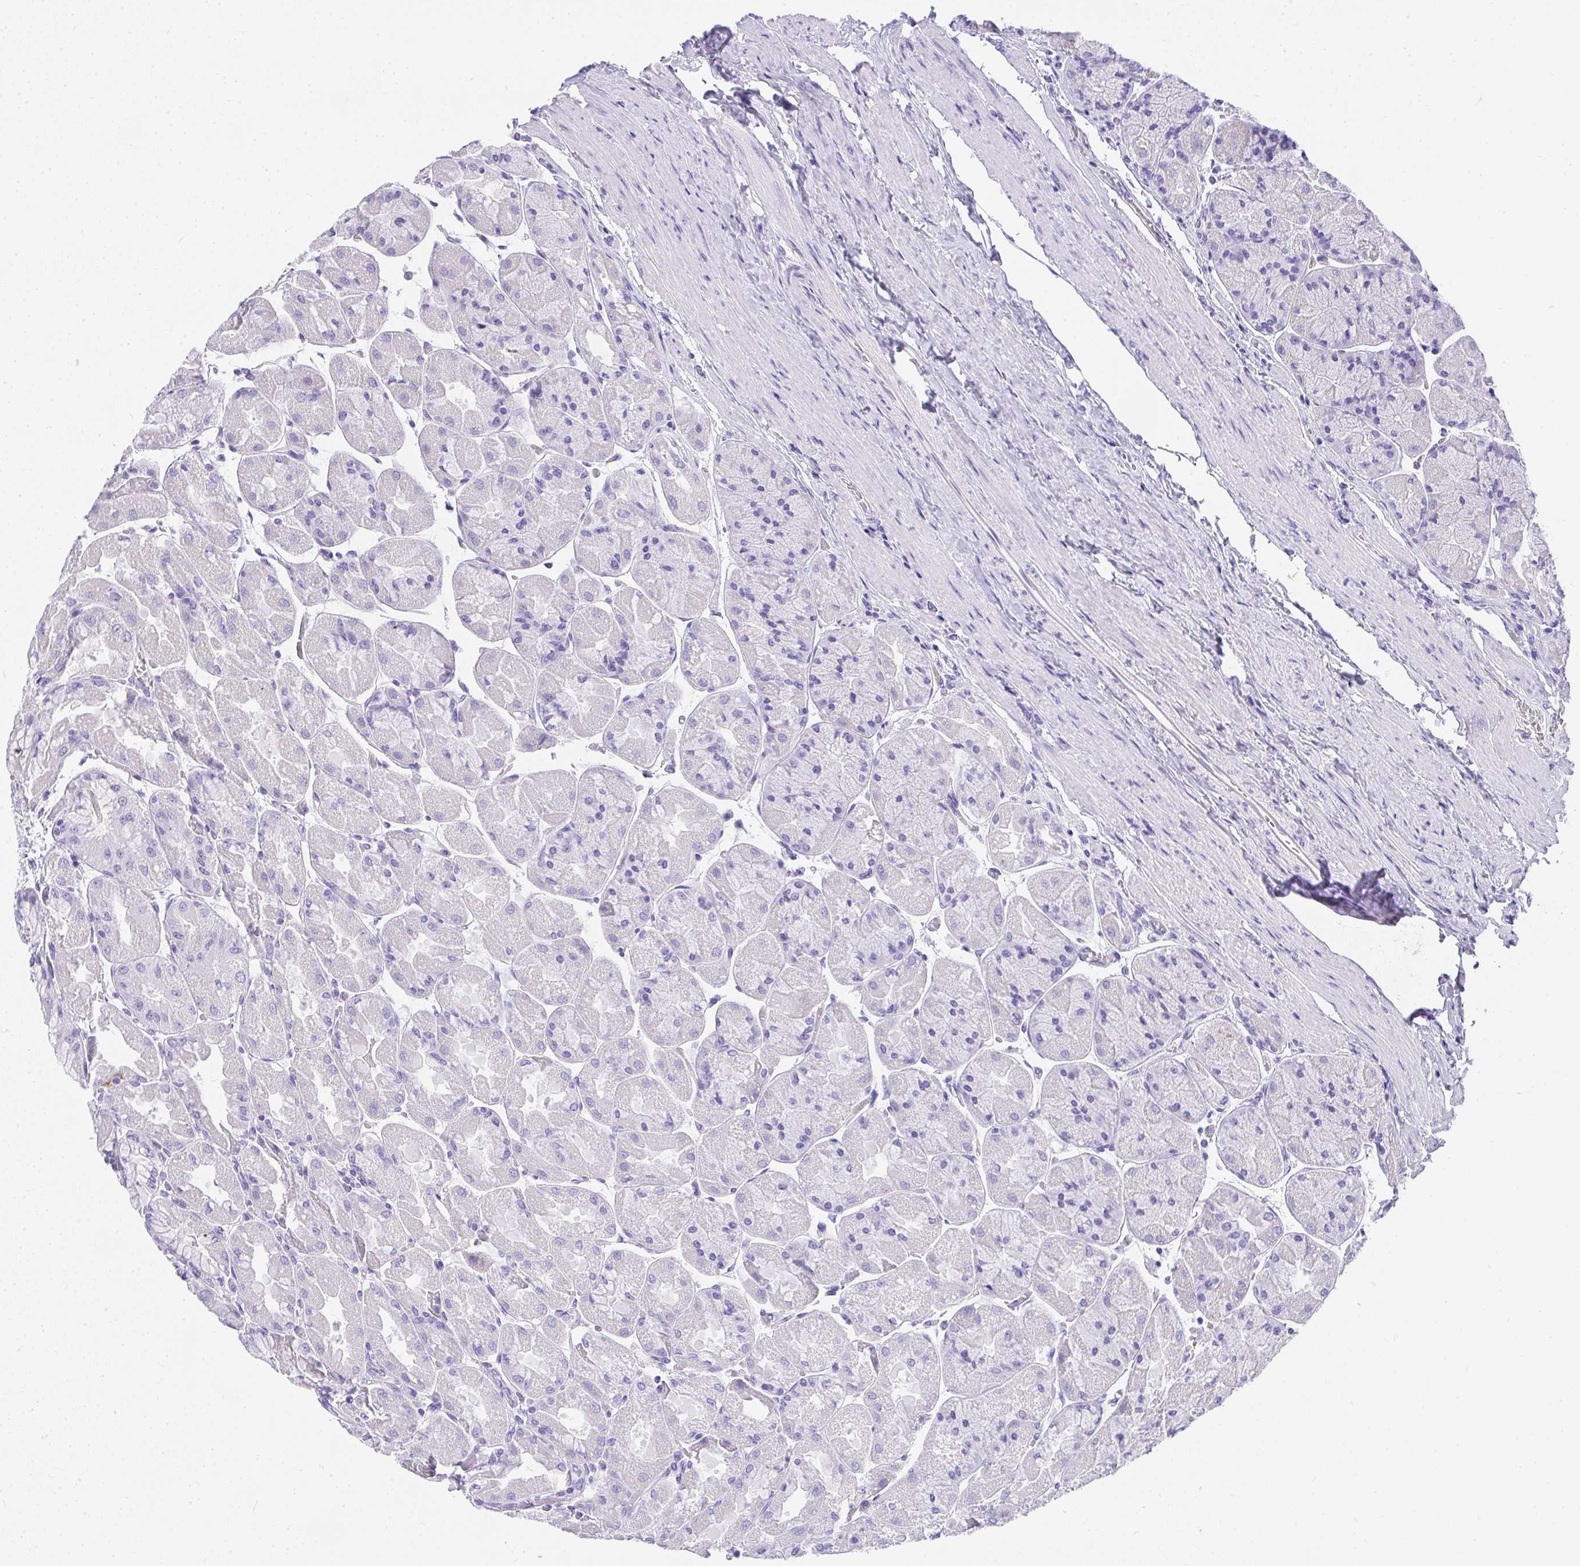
{"staining": {"intensity": "strong", "quantity": "<25%", "location": "cytoplasmic/membranous"}, "tissue": "stomach", "cell_type": "Glandular cells", "image_type": "normal", "snomed": [{"axis": "morphology", "description": "Normal tissue, NOS"}, {"axis": "topography", "description": "Stomach"}], "caption": "Immunohistochemical staining of normal human stomach displays medium levels of strong cytoplasmic/membranous expression in about <25% of glandular cells.", "gene": "AVIL", "patient": {"sex": "female", "age": 61}}